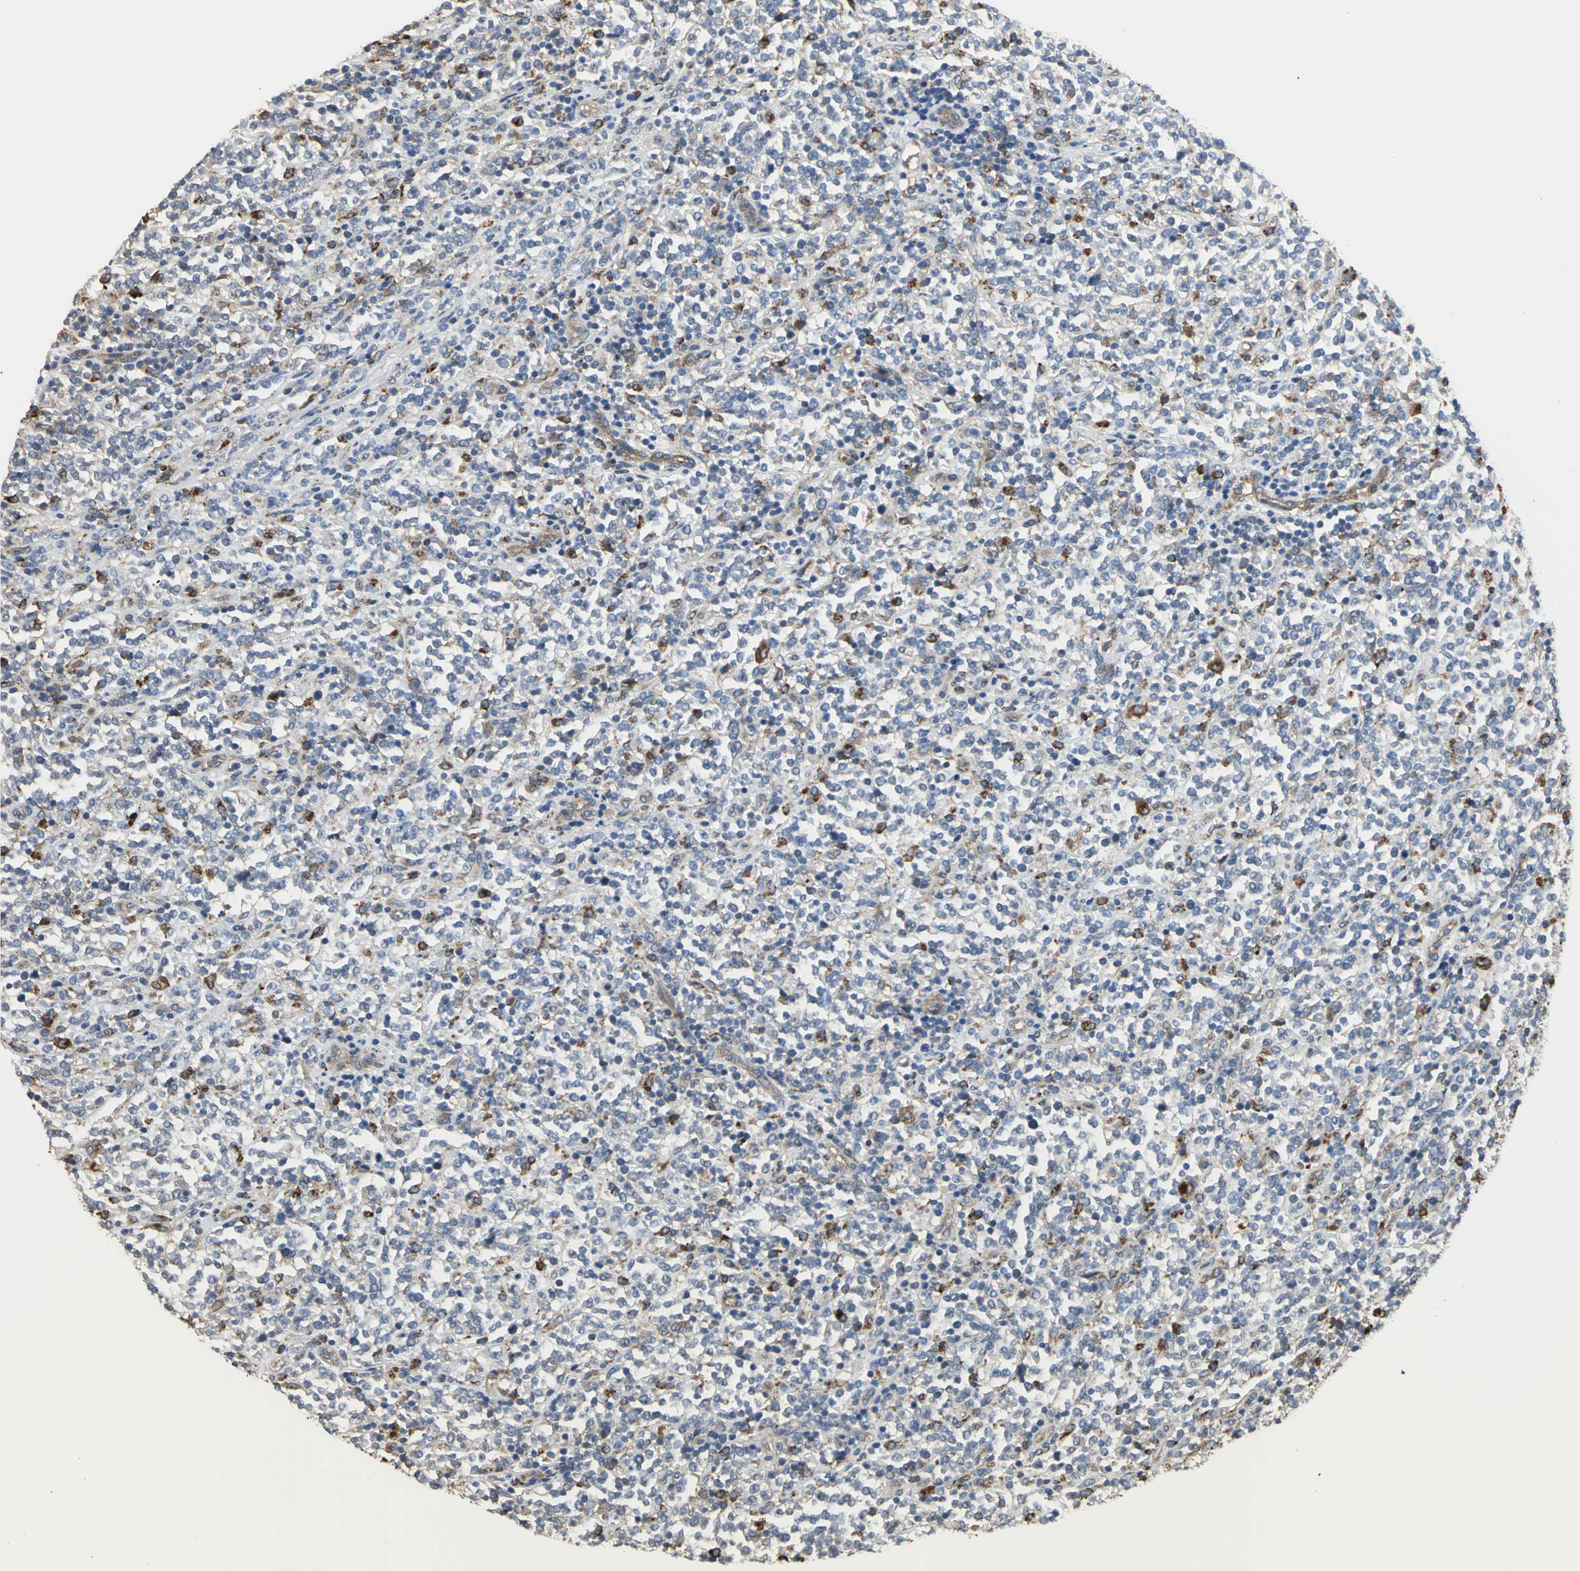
{"staining": {"intensity": "negative", "quantity": "none", "location": "none"}, "tissue": "lymphoma", "cell_type": "Tumor cells", "image_type": "cancer", "snomed": [{"axis": "morphology", "description": "Malignant lymphoma, non-Hodgkin's type, High grade"}, {"axis": "topography", "description": "Soft tissue"}], "caption": "Immunohistochemical staining of malignant lymphoma, non-Hodgkin's type (high-grade) exhibits no significant expression in tumor cells. (Immunohistochemistry, brightfield microscopy, high magnification).", "gene": "DIAPH2", "patient": {"sex": "male", "age": 18}}